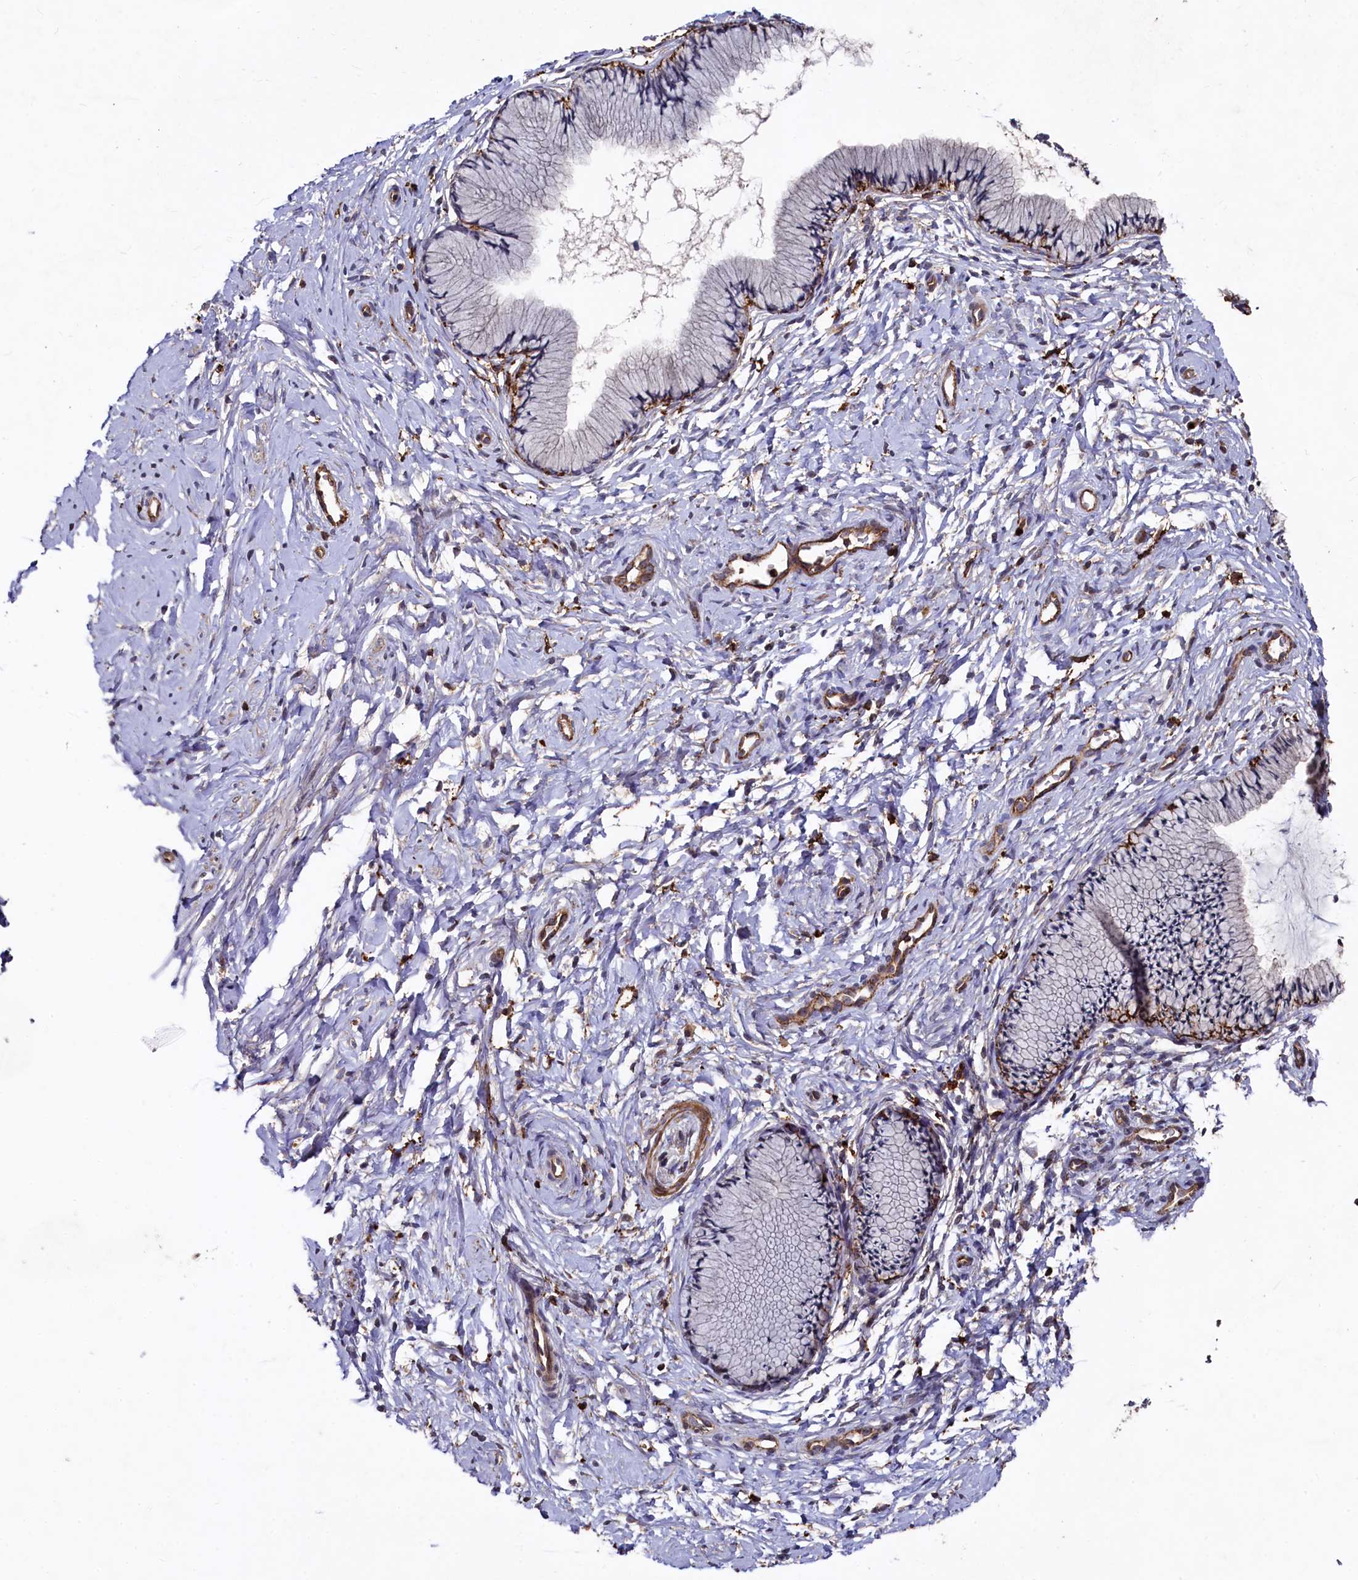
{"staining": {"intensity": "negative", "quantity": "none", "location": "none"}, "tissue": "cervix", "cell_type": "Glandular cells", "image_type": "normal", "snomed": [{"axis": "morphology", "description": "Normal tissue, NOS"}, {"axis": "topography", "description": "Cervix"}], "caption": "High magnification brightfield microscopy of normal cervix stained with DAB (3,3'-diaminobenzidine) (brown) and counterstained with hematoxylin (blue): glandular cells show no significant expression. (Brightfield microscopy of DAB (3,3'-diaminobenzidine) immunohistochemistry (IHC) at high magnification).", "gene": "PLEKHO2", "patient": {"sex": "female", "age": 33}}